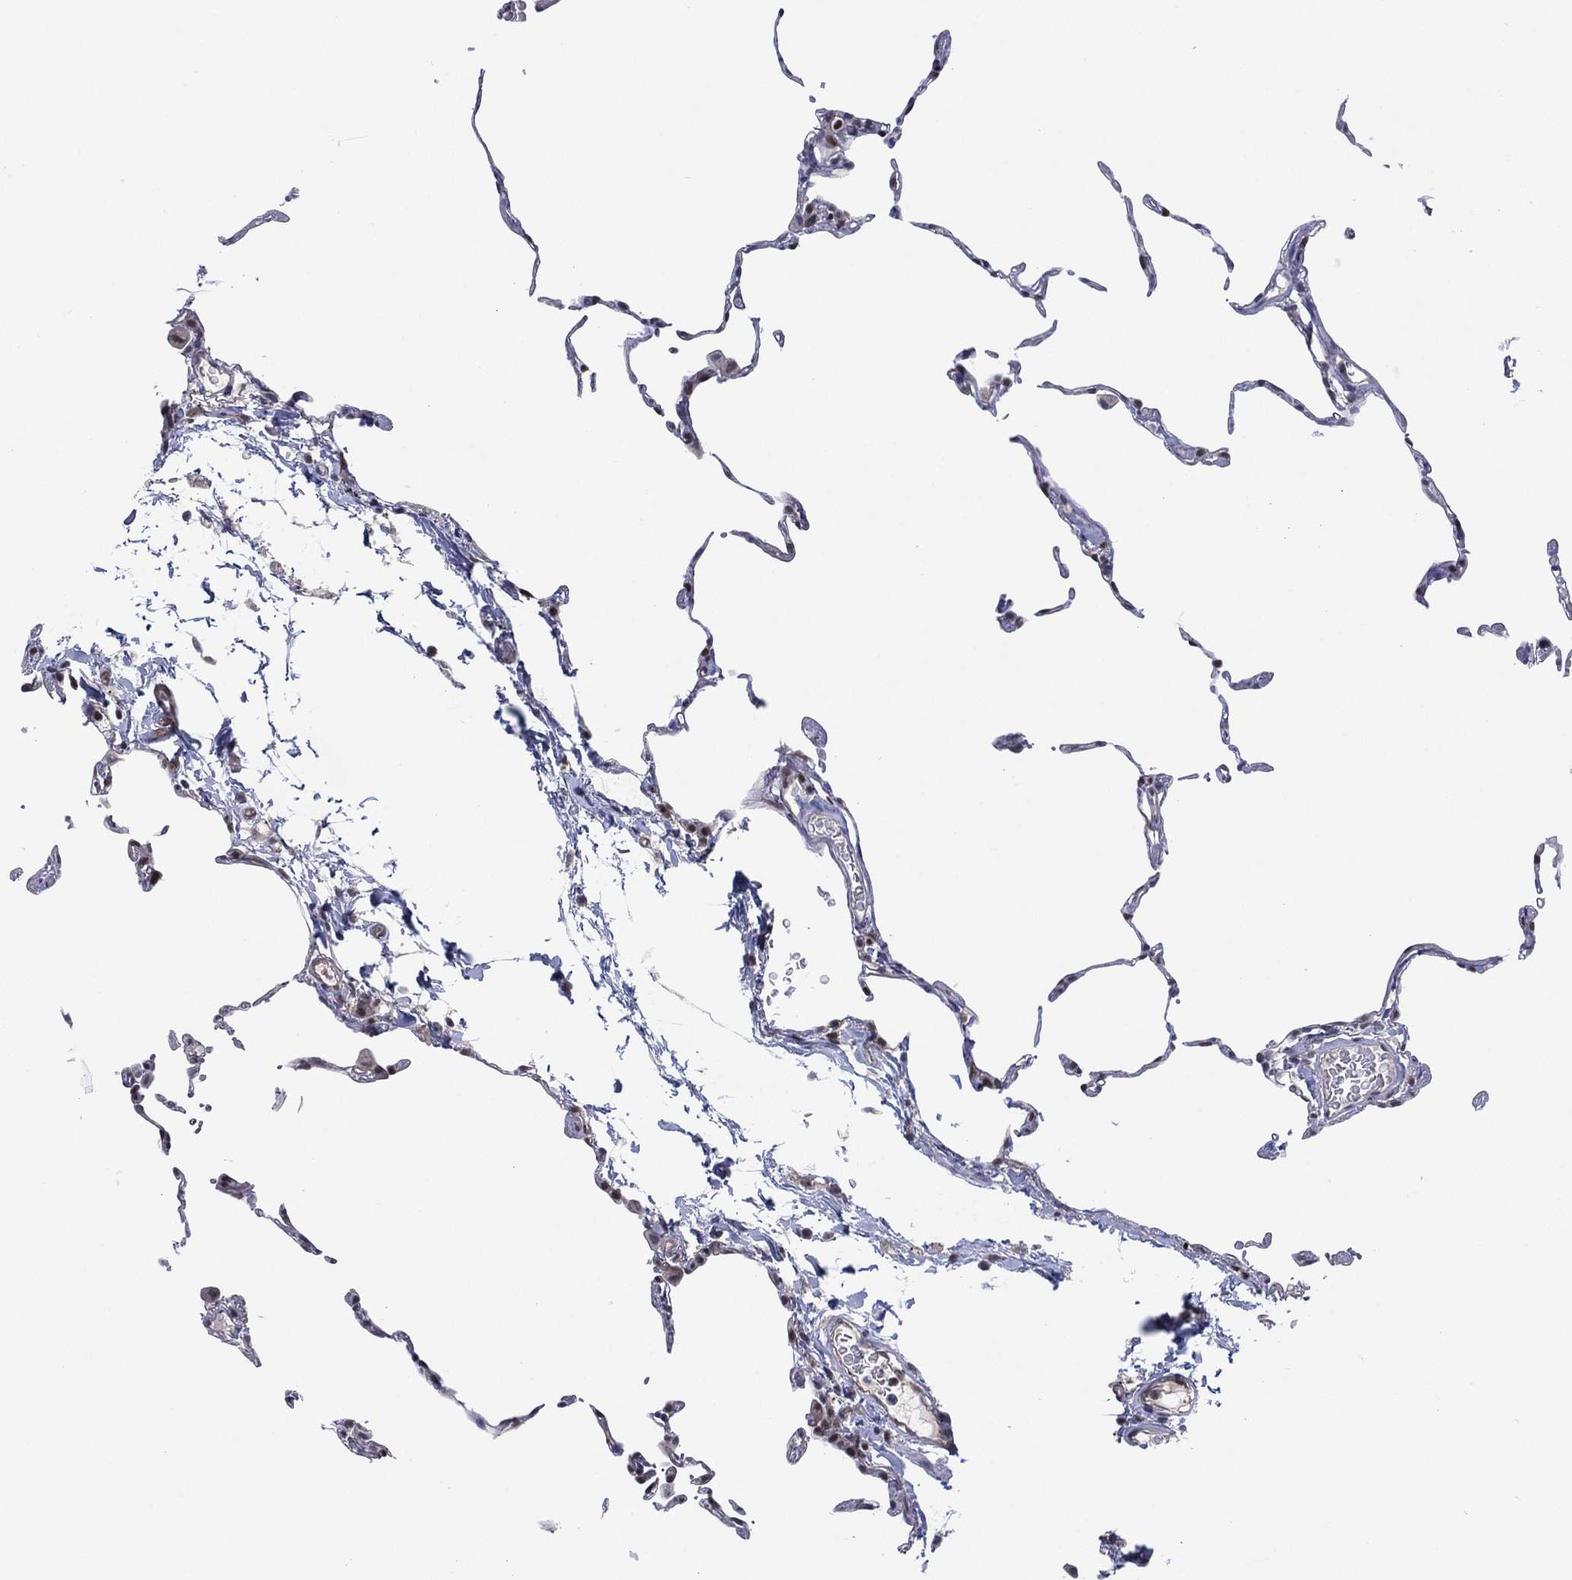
{"staining": {"intensity": "weak", "quantity": "25%-75%", "location": "nuclear"}, "tissue": "lung", "cell_type": "Alveolar cells", "image_type": "normal", "snomed": [{"axis": "morphology", "description": "Normal tissue, NOS"}, {"axis": "topography", "description": "Lung"}], "caption": "DAB (3,3'-diaminobenzidine) immunohistochemical staining of unremarkable lung reveals weak nuclear protein expression in about 25%-75% of alveolar cells. (Stains: DAB (3,3'-diaminobenzidine) in brown, nuclei in blue, Microscopy: brightfield microscopy at high magnification).", "gene": "GSE1", "patient": {"sex": "female", "age": 57}}